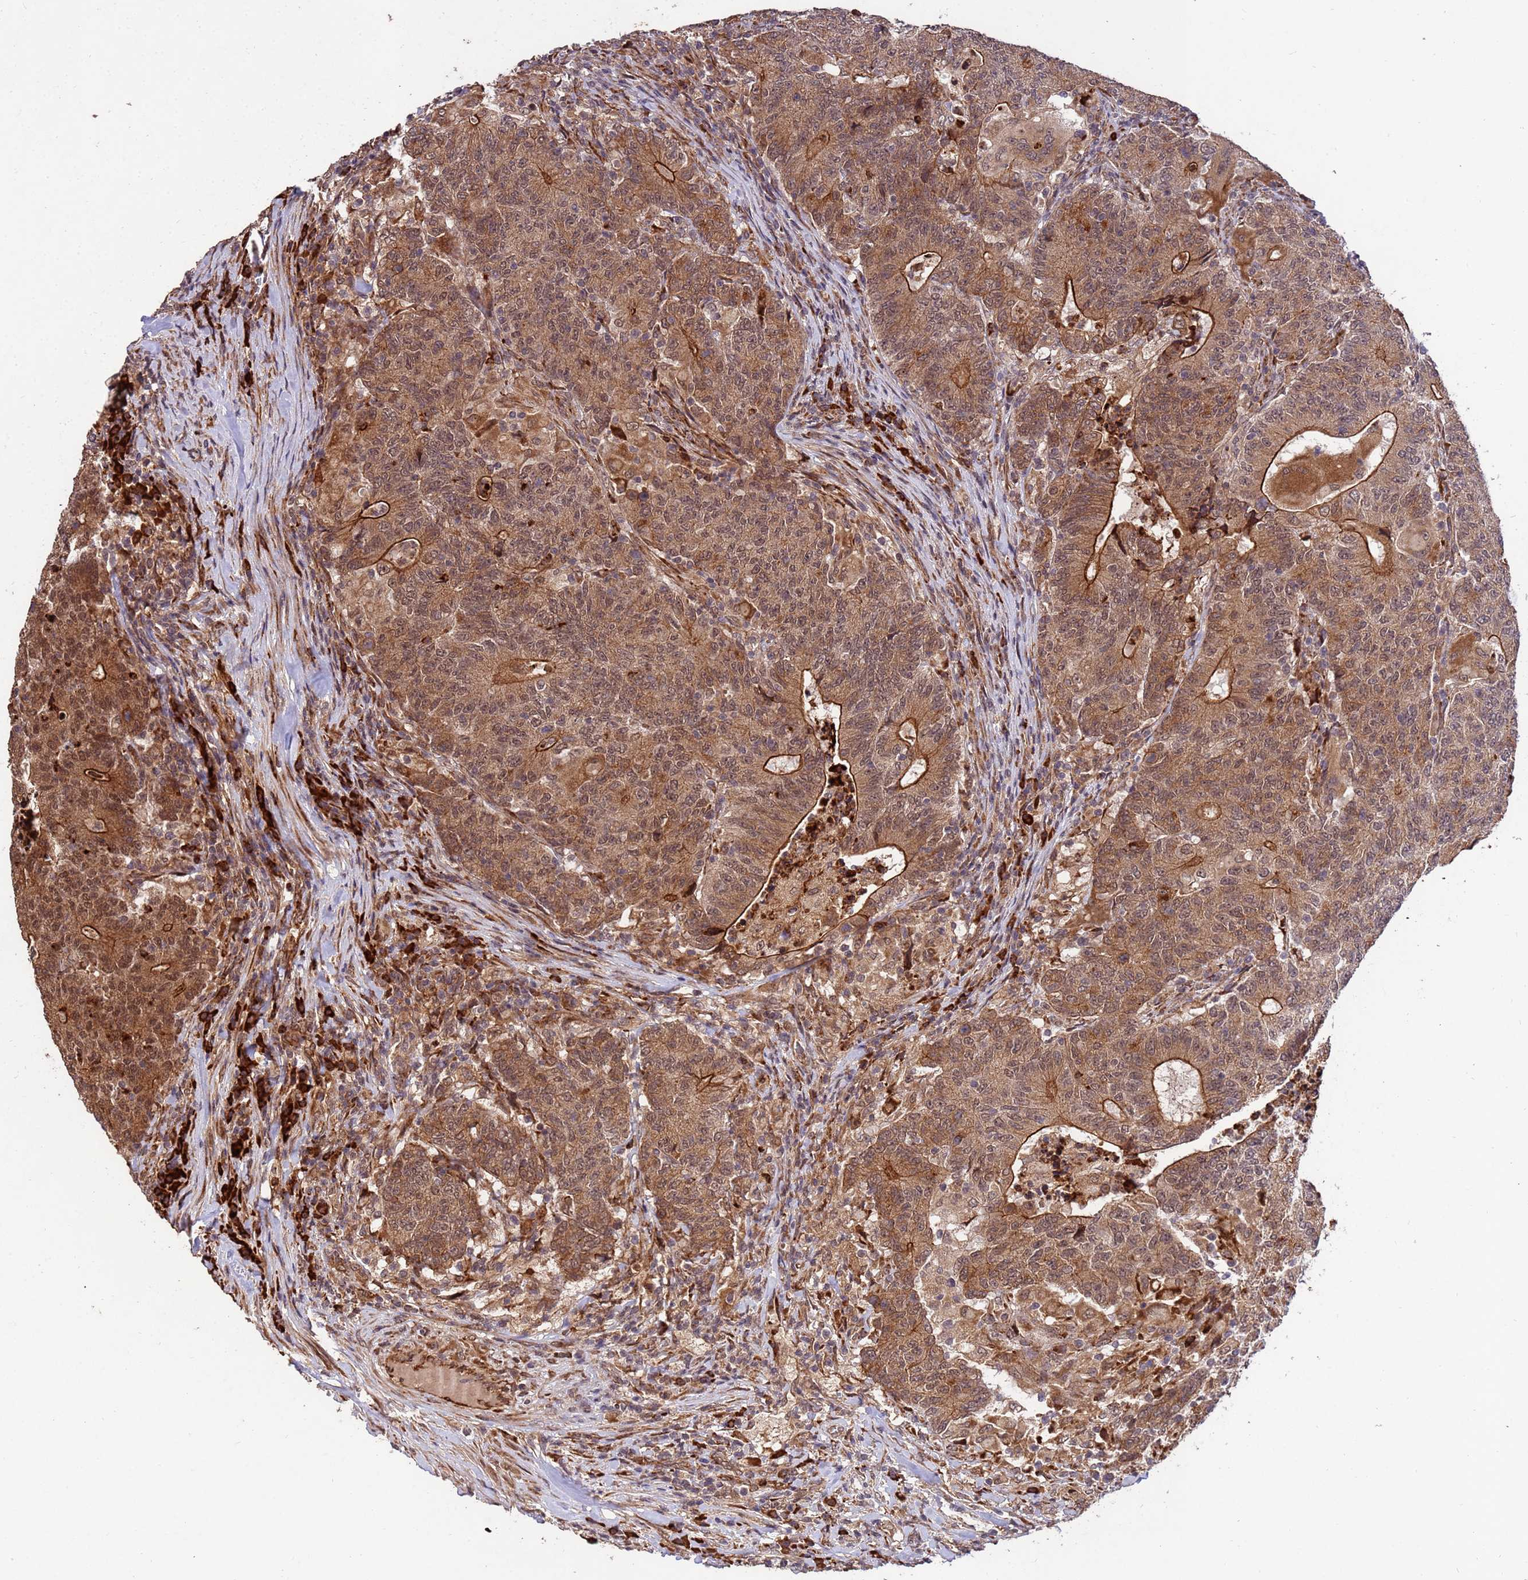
{"staining": {"intensity": "strong", "quantity": ">75%", "location": "cytoplasmic/membranous,nuclear"}, "tissue": "colorectal cancer", "cell_type": "Tumor cells", "image_type": "cancer", "snomed": [{"axis": "morphology", "description": "Adenocarcinoma, NOS"}, {"axis": "topography", "description": "Colon"}], "caption": "This is a micrograph of IHC staining of colorectal cancer, which shows strong expression in the cytoplasmic/membranous and nuclear of tumor cells.", "gene": "ZNF619", "patient": {"sex": "female", "age": 75}}